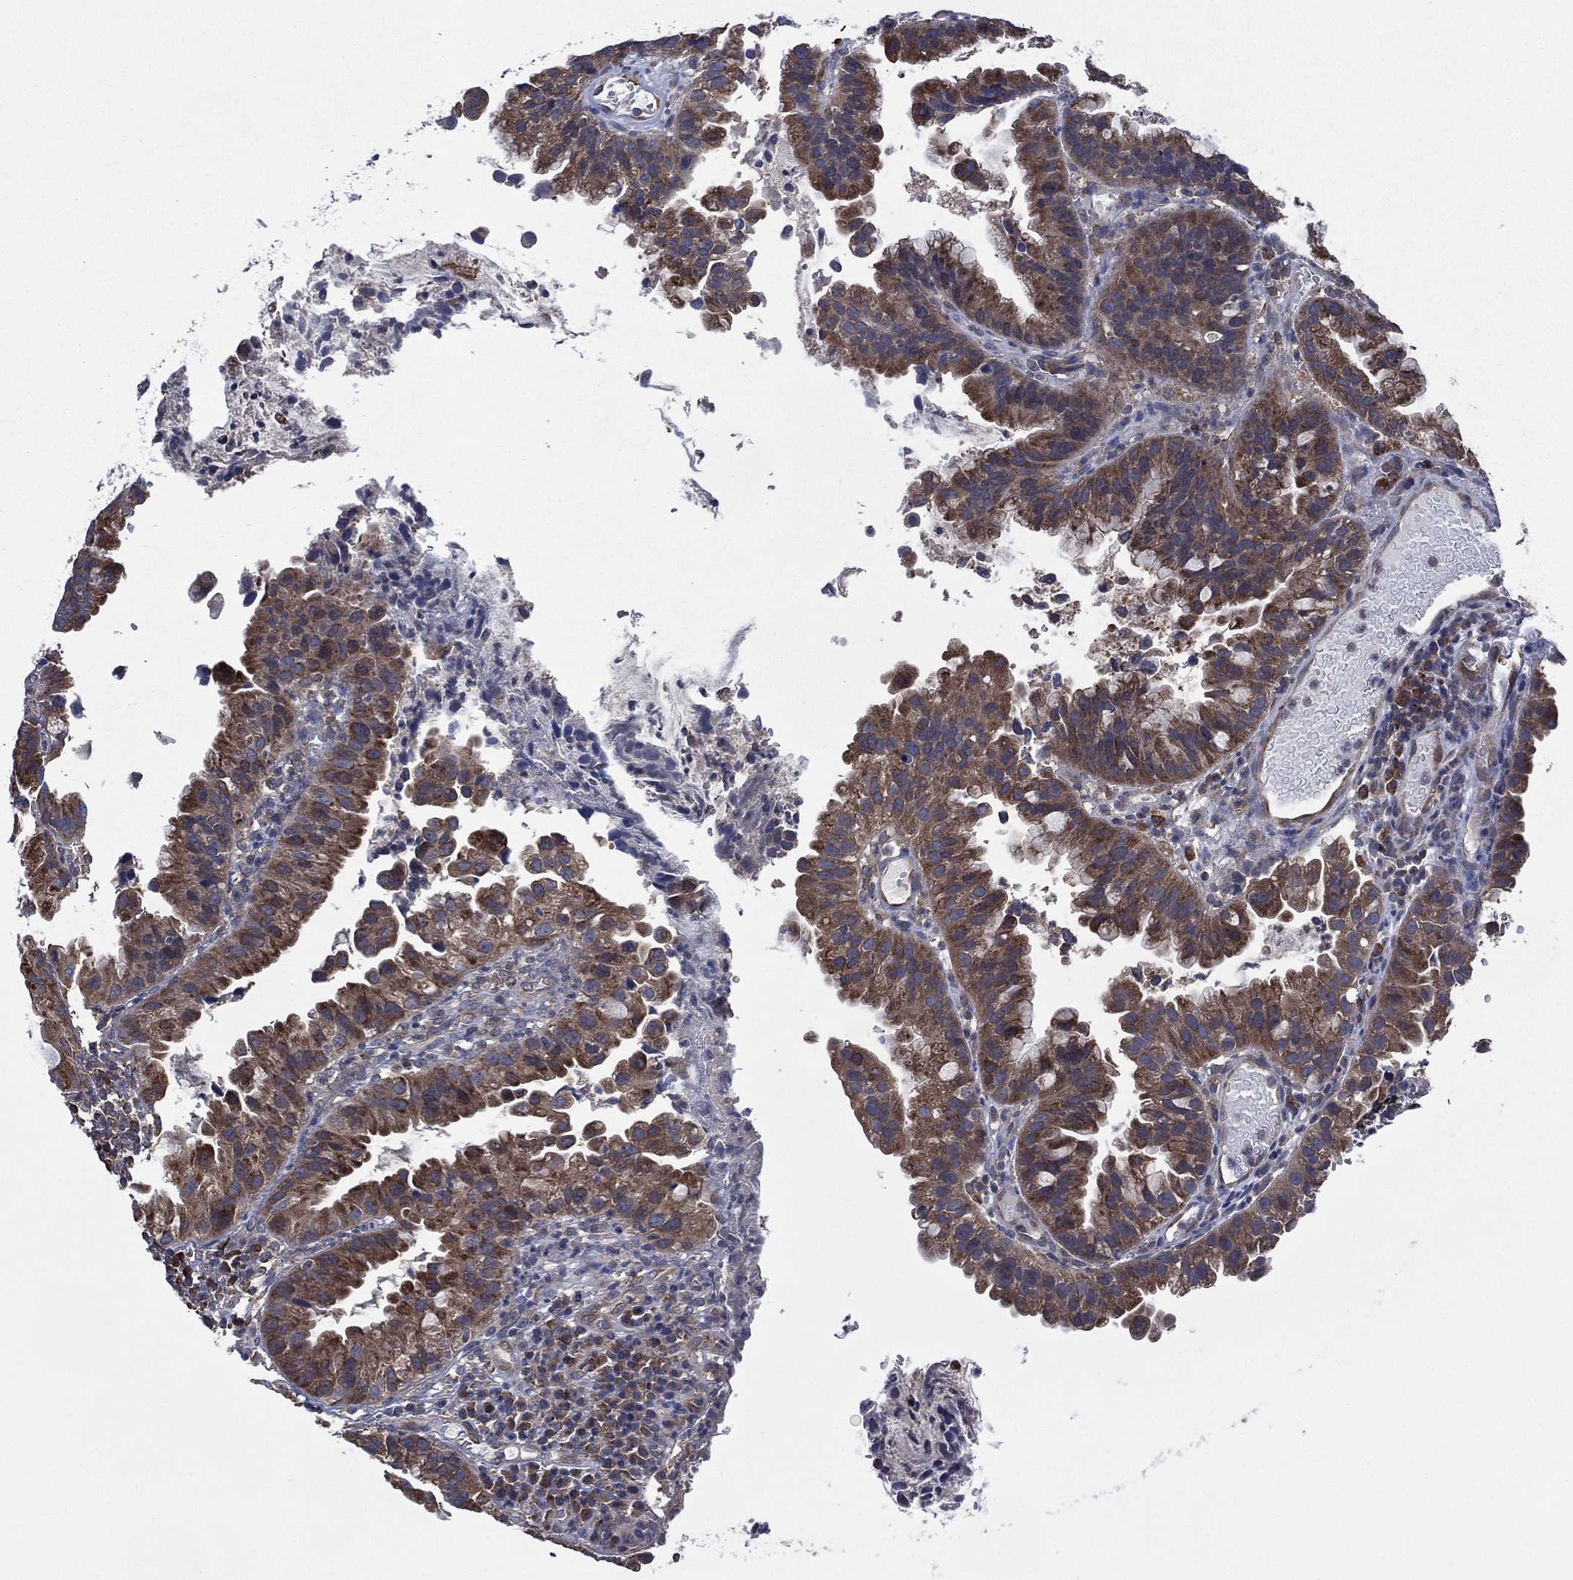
{"staining": {"intensity": "moderate", "quantity": ">75%", "location": "cytoplasmic/membranous"}, "tissue": "cervical cancer", "cell_type": "Tumor cells", "image_type": "cancer", "snomed": [{"axis": "morphology", "description": "Adenocarcinoma, NOS"}, {"axis": "topography", "description": "Cervix"}], "caption": "Human adenocarcinoma (cervical) stained for a protein (brown) demonstrates moderate cytoplasmic/membranous positive expression in approximately >75% of tumor cells.", "gene": "C2orf76", "patient": {"sex": "female", "age": 34}}